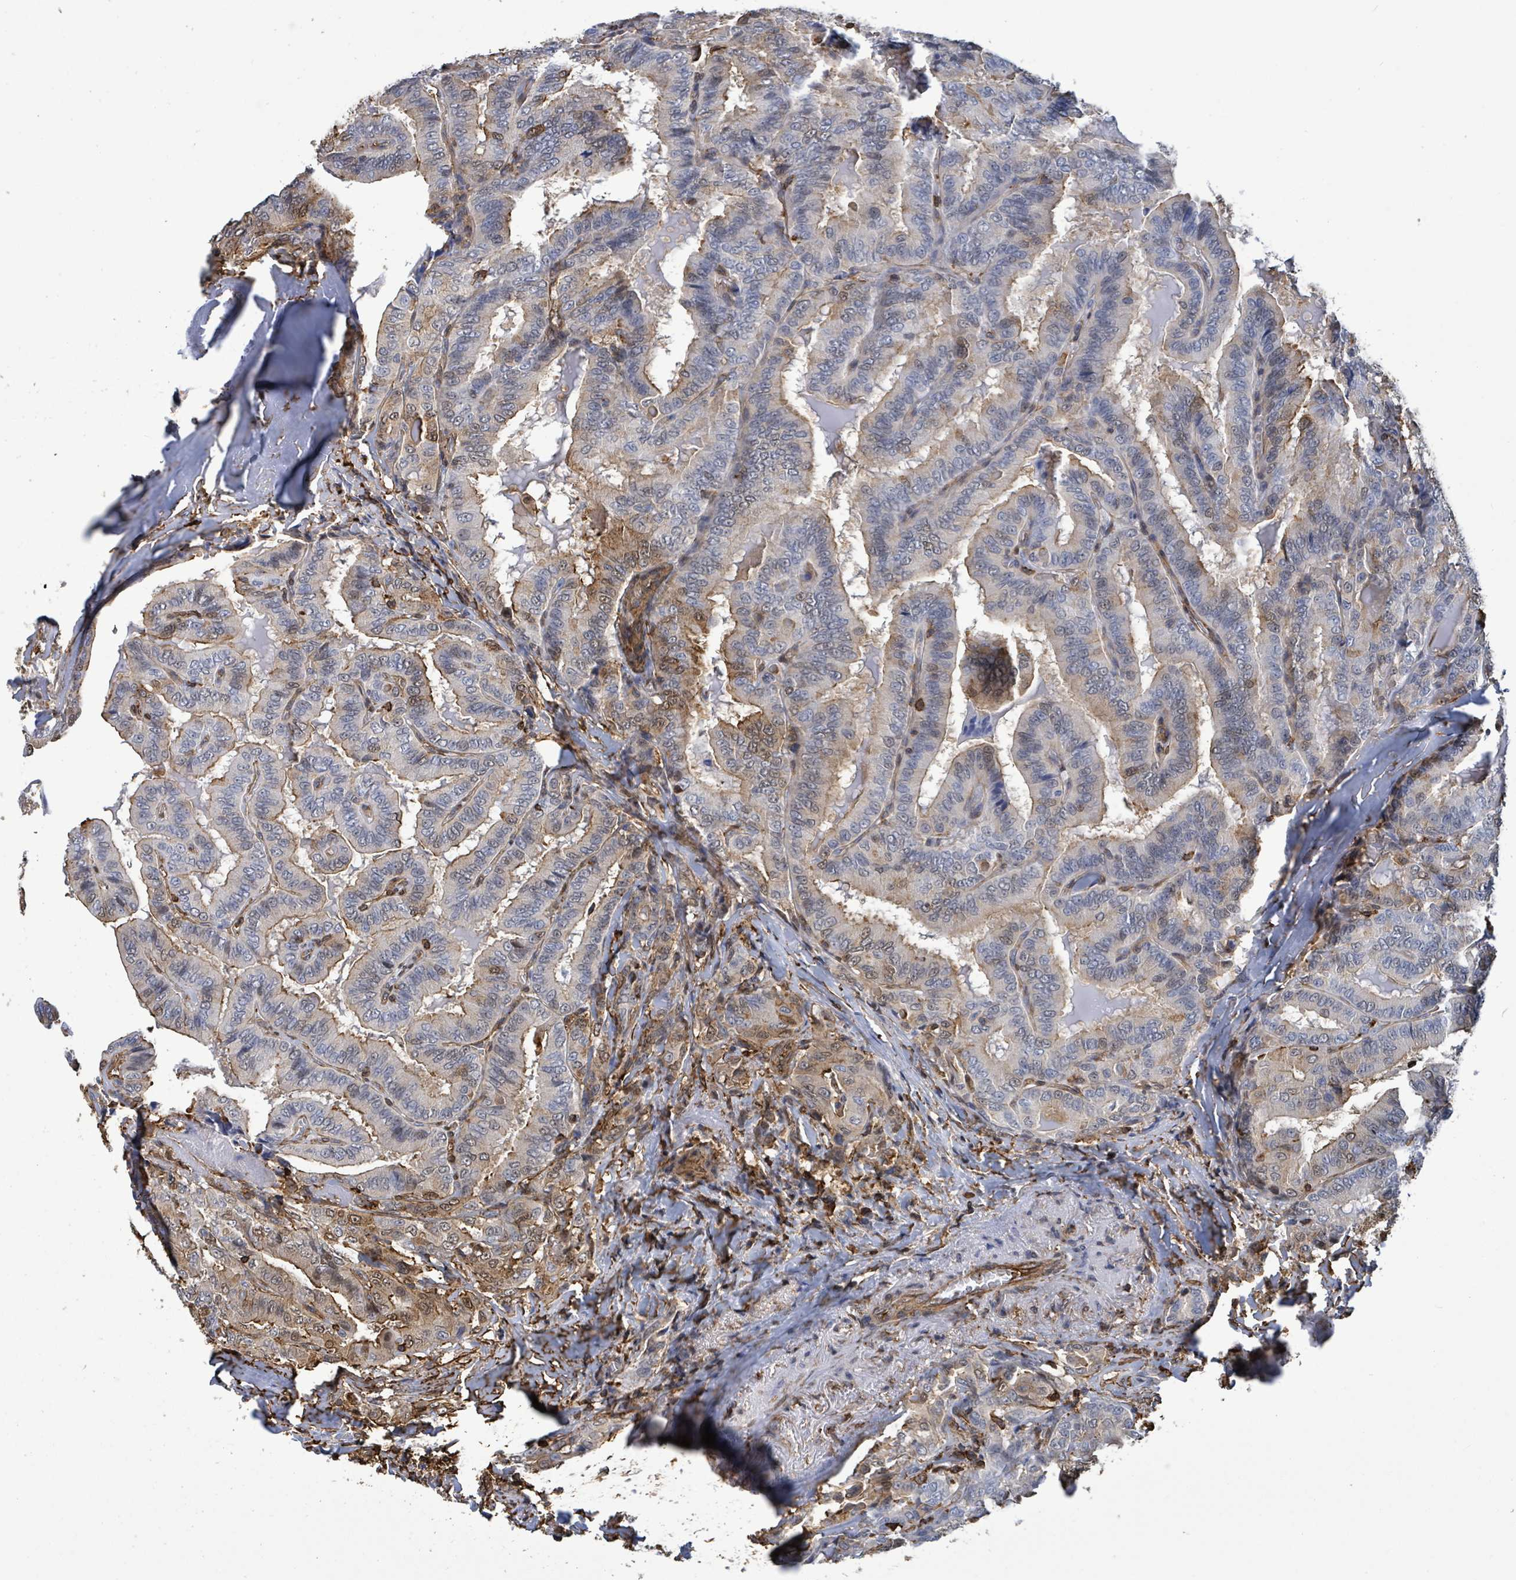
{"staining": {"intensity": "moderate", "quantity": "25%-75%", "location": "cytoplasmic/membranous"}, "tissue": "thyroid cancer", "cell_type": "Tumor cells", "image_type": "cancer", "snomed": [{"axis": "morphology", "description": "Papillary adenocarcinoma, NOS"}, {"axis": "topography", "description": "Thyroid gland"}], "caption": "Immunohistochemistry staining of thyroid papillary adenocarcinoma, which demonstrates medium levels of moderate cytoplasmic/membranous expression in about 25%-75% of tumor cells indicating moderate cytoplasmic/membranous protein expression. The staining was performed using DAB (brown) for protein detection and nuclei were counterstained in hematoxylin (blue).", "gene": "PRKRIP1", "patient": {"sex": "male", "age": 61}}